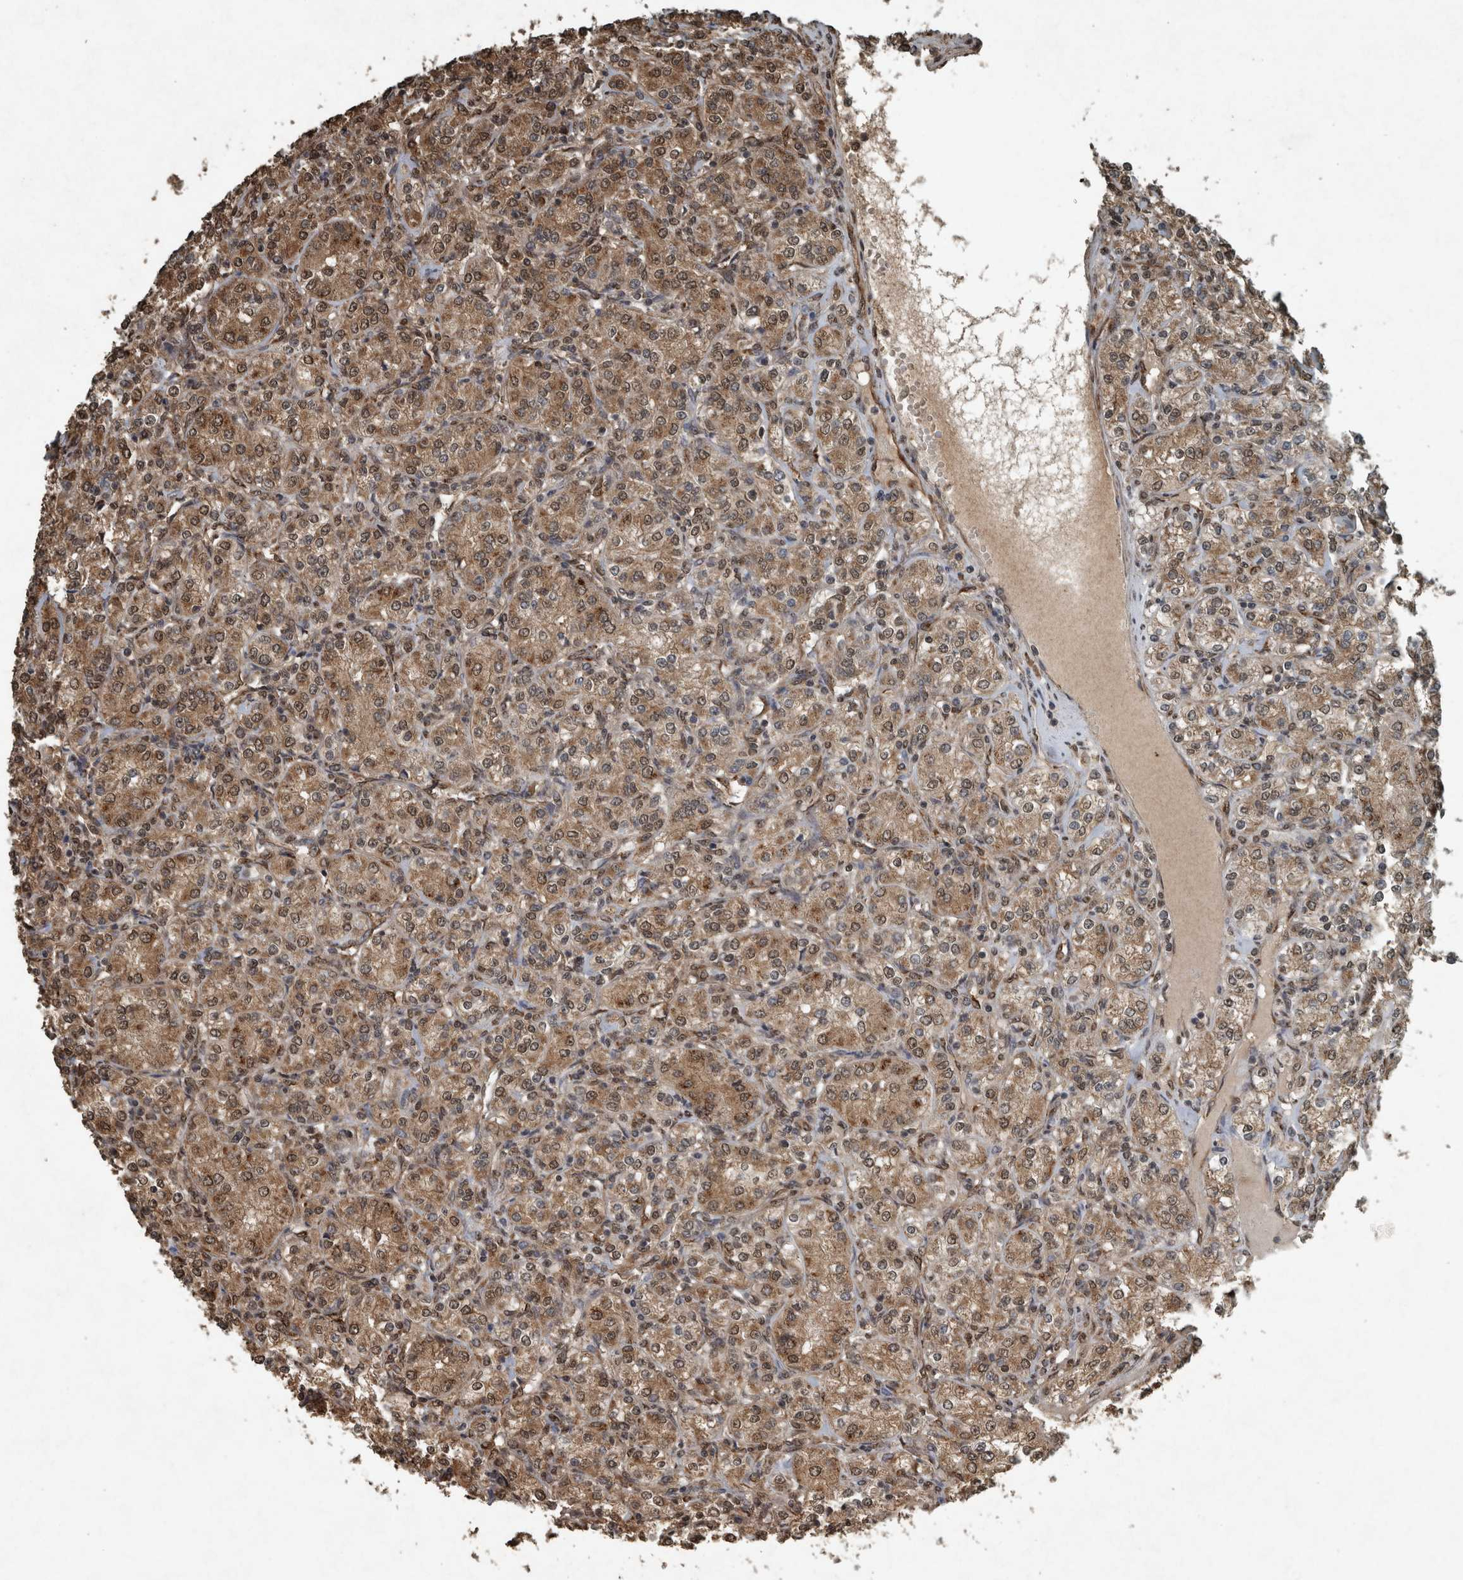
{"staining": {"intensity": "moderate", "quantity": ">75%", "location": "cytoplasmic/membranous,nuclear"}, "tissue": "renal cancer", "cell_type": "Tumor cells", "image_type": "cancer", "snomed": [{"axis": "morphology", "description": "Adenocarcinoma, NOS"}, {"axis": "topography", "description": "Kidney"}], "caption": "Protein expression analysis of renal cancer (adenocarcinoma) displays moderate cytoplasmic/membranous and nuclear staining in approximately >75% of tumor cells. Nuclei are stained in blue.", "gene": "ARHGEF12", "patient": {"sex": "male", "age": 77}}